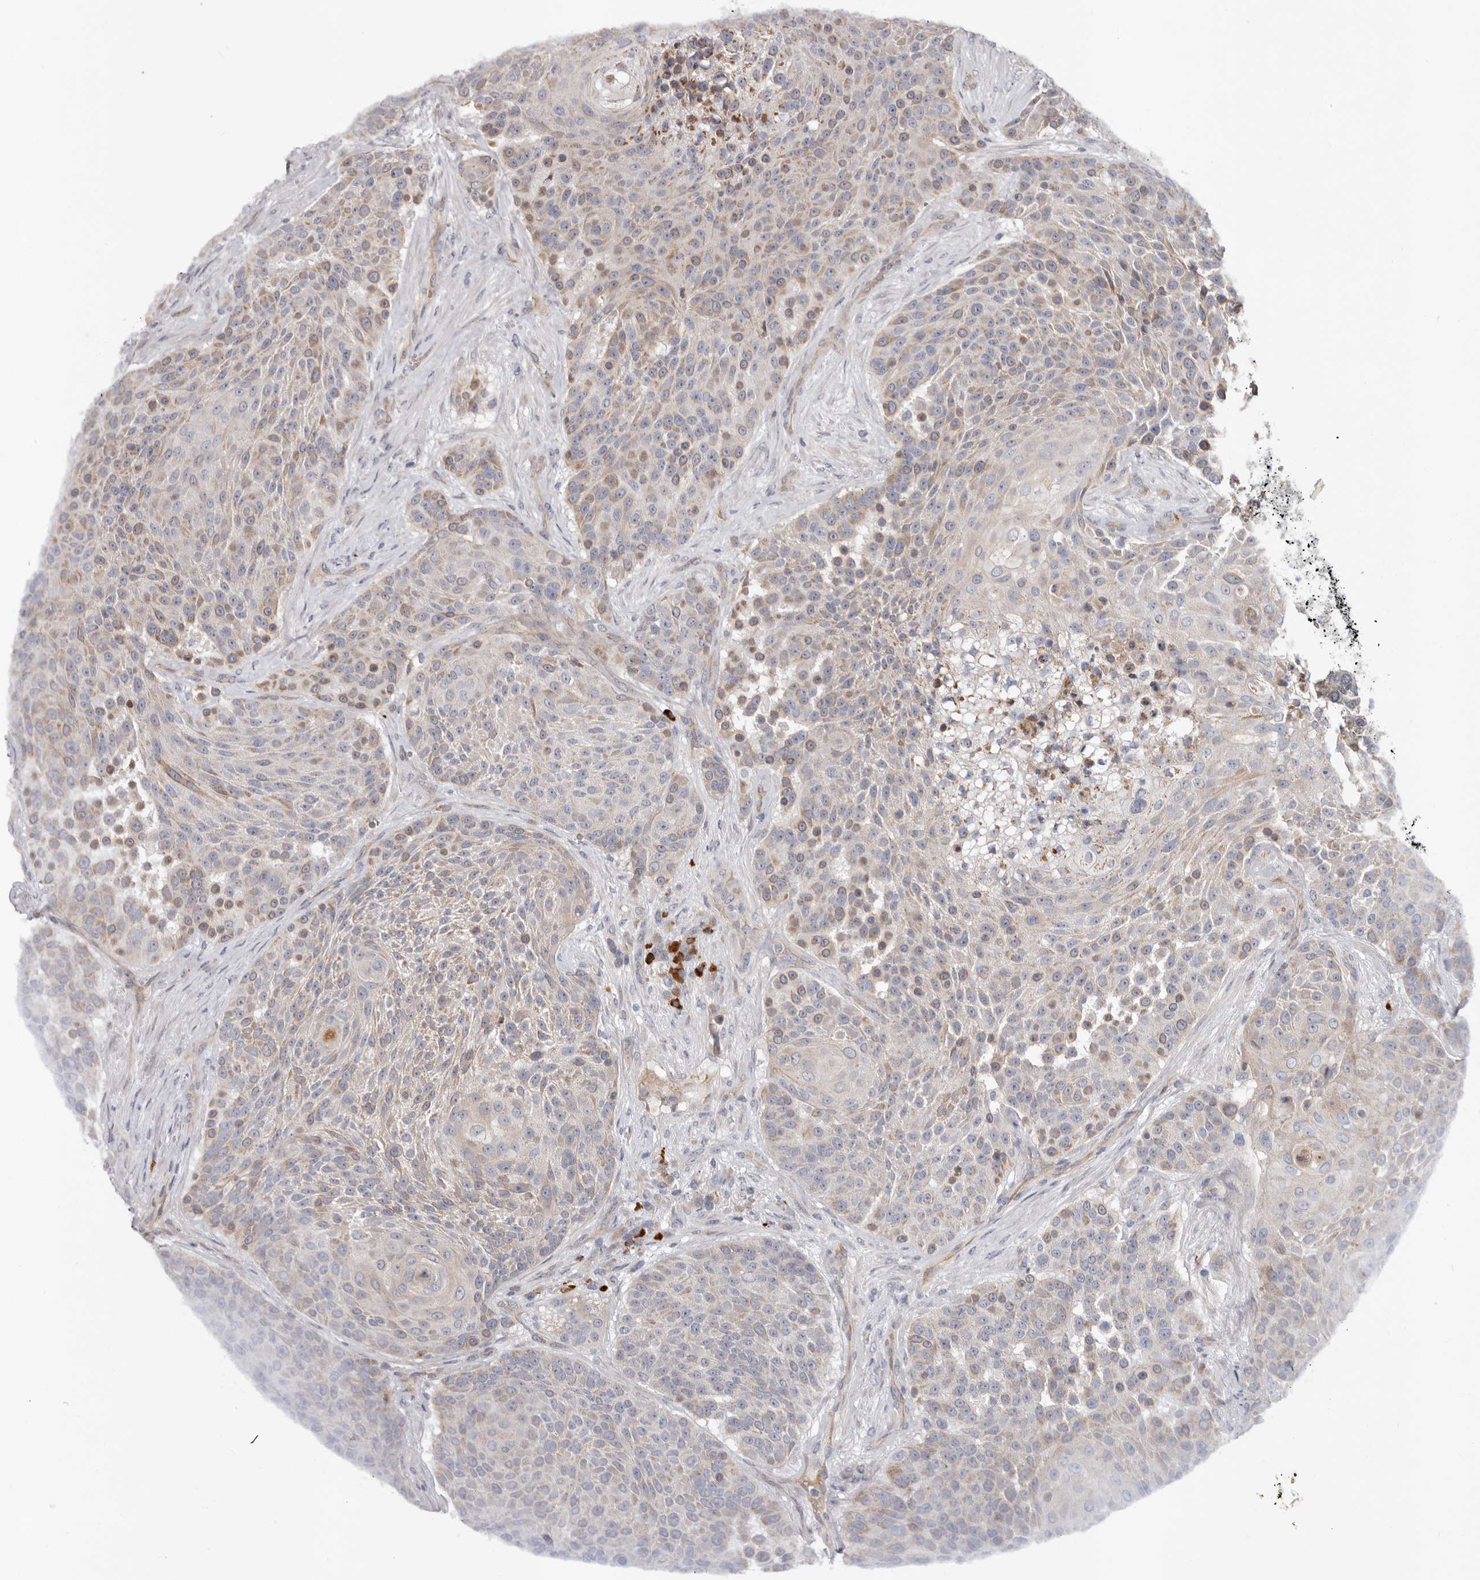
{"staining": {"intensity": "weak", "quantity": "25%-75%", "location": "cytoplasmic/membranous"}, "tissue": "urothelial cancer", "cell_type": "Tumor cells", "image_type": "cancer", "snomed": [{"axis": "morphology", "description": "Urothelial carcinoma, High grade"}, {"axis": "topography", "description": "Urinary bladder"}], "caption": "Urothelial carcinoma (high-grade) tissue displays weak cytoplasmic/membranous expression in about 25%-75% of tumor cells, visualized by immunohistochemistry.", "gene": "SPTA1", "patient": {"sex": "female", "age": 63}}